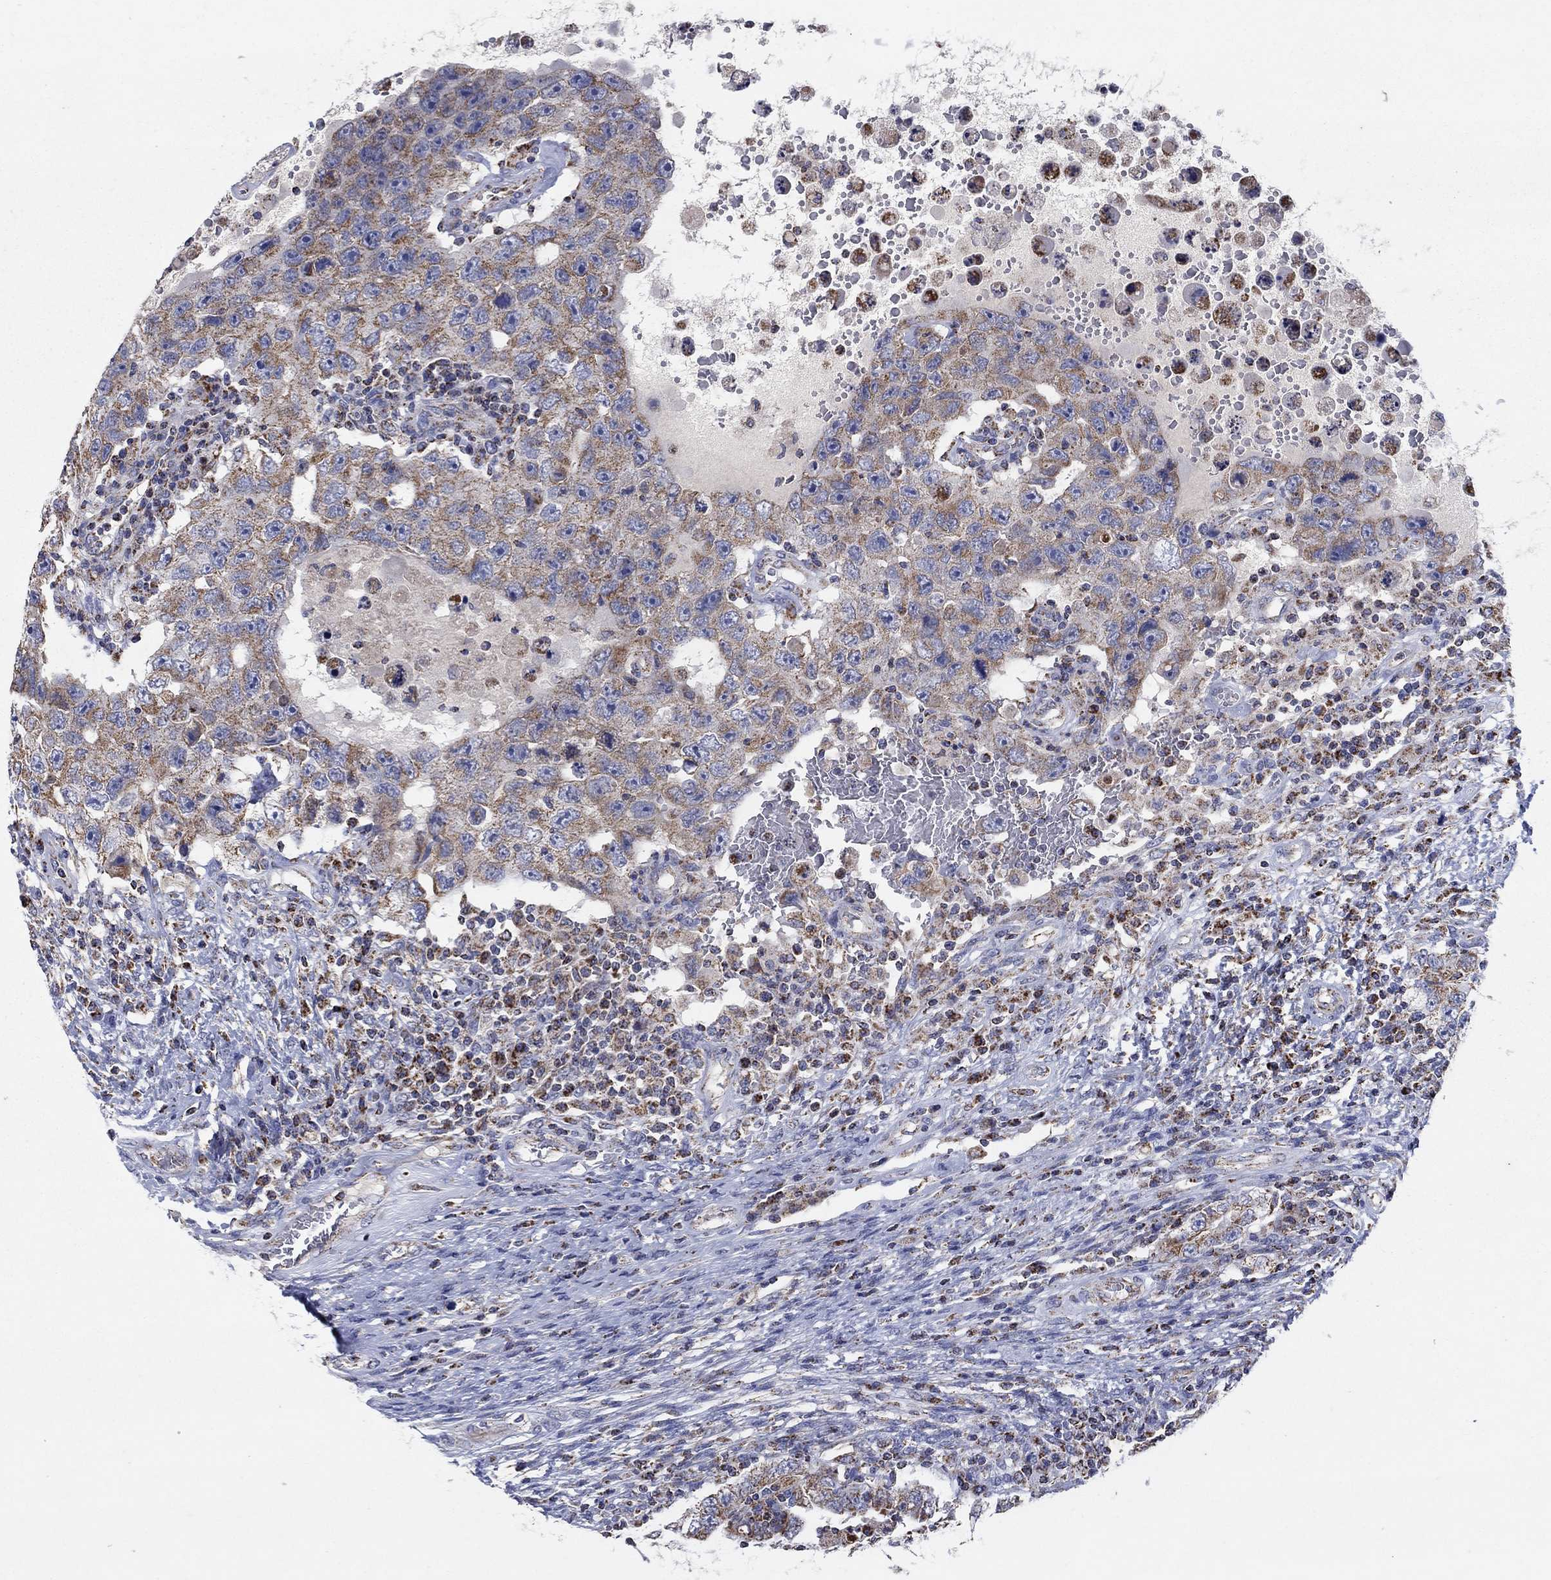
{"staining": {"intensity": "moderate", "quantity": "25%-75%", "location": "cytoplasmic/membranous"}, "tissue": "testis cancer", "cell_type": "Tumor cells", "image_type": "cancer", "snomed": [{"axis": "morphology", "description": "Carcinoma, Embryonal, NOS"}, {"axis": "topography", "description": "Testis"}], "caption": "A high-resolution image shows immunohistochemistry (IHC) staining of testis embryonal carcinoma, which reveals moderate cytoplasmic/membranous staining in about 25%-75% of tumor cells.", "gene": "C9orf85", "patient": {"sex": "male", "age": 26}}